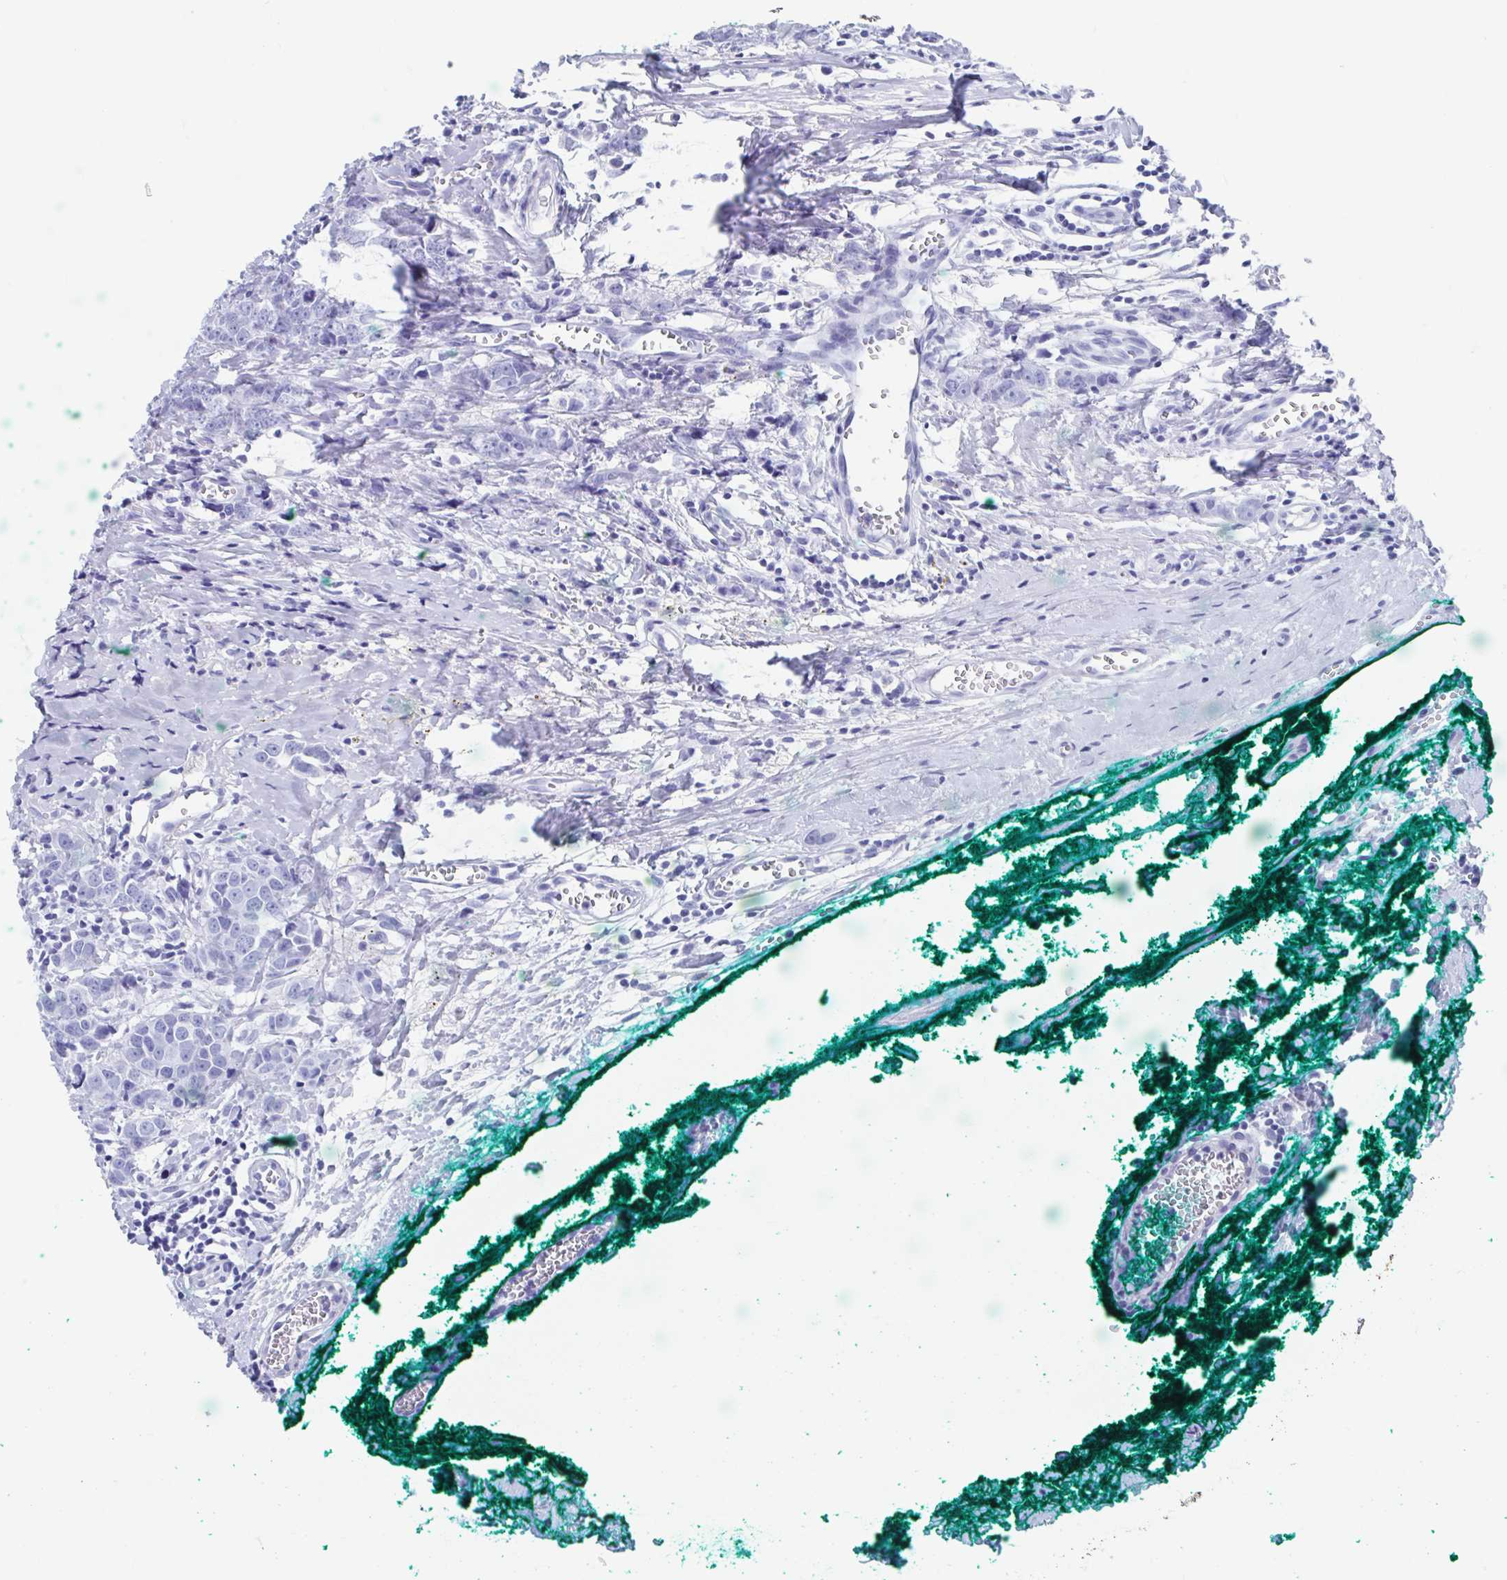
{"staining": {"intensity": "negative", "quantity": "none", "location": "none"}, "tissue": "breast cancer", "cell_type": "Tumor cells", "image_type": "cancer", "snomed": [{"axis": "morphology", "description": "Duct carcinoma"}, {"axis": "topography", "description": "Breast"}], "caption": "An image of breast cancer (intraductal carcinoma) stained for a protein shows no brown staining in tumor cells.", "gene": "HDGFL1", "patient": {"sex": "female", "age": 80}}